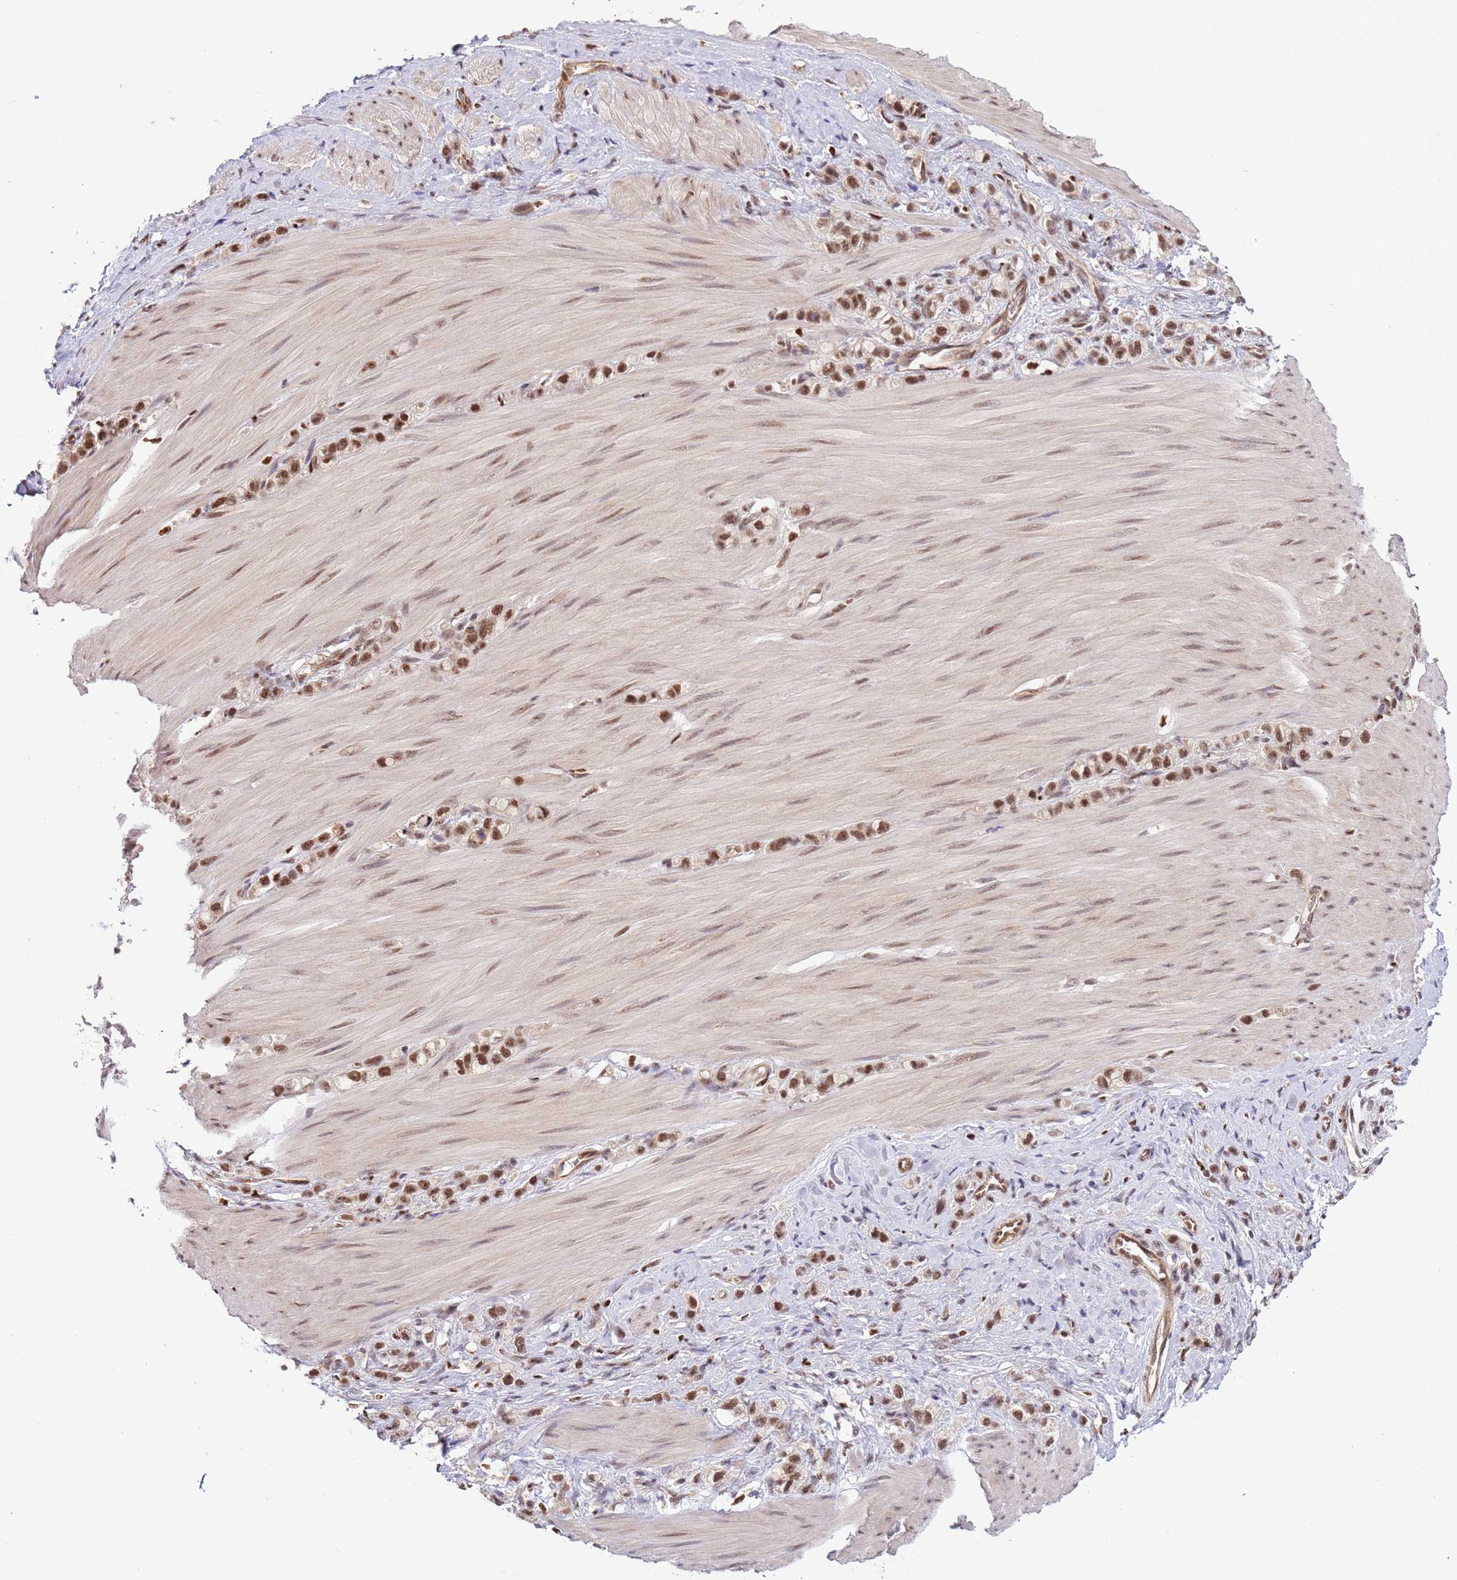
{"staining": {"intensity": "strong", "quantity": ">75%", "location": "nuclear"}, "tissue": "stomach cancer", "cell_type": "Tumor cells", "image_type": "cancer", "snomed": [{"axis": "morphology", "description": "Adenocarcinoma, NOS"}, {"axis": "topography", "description": "Stomach"}], "caption": "An IHC photomicrograph of neoplastic tissue is shown. Protein staining in brown highlights strong nuclear positivity in stomach cancer within tumor cells.", "gene": "PRPF6", "patient": {"sex": "female", "age": 65}}